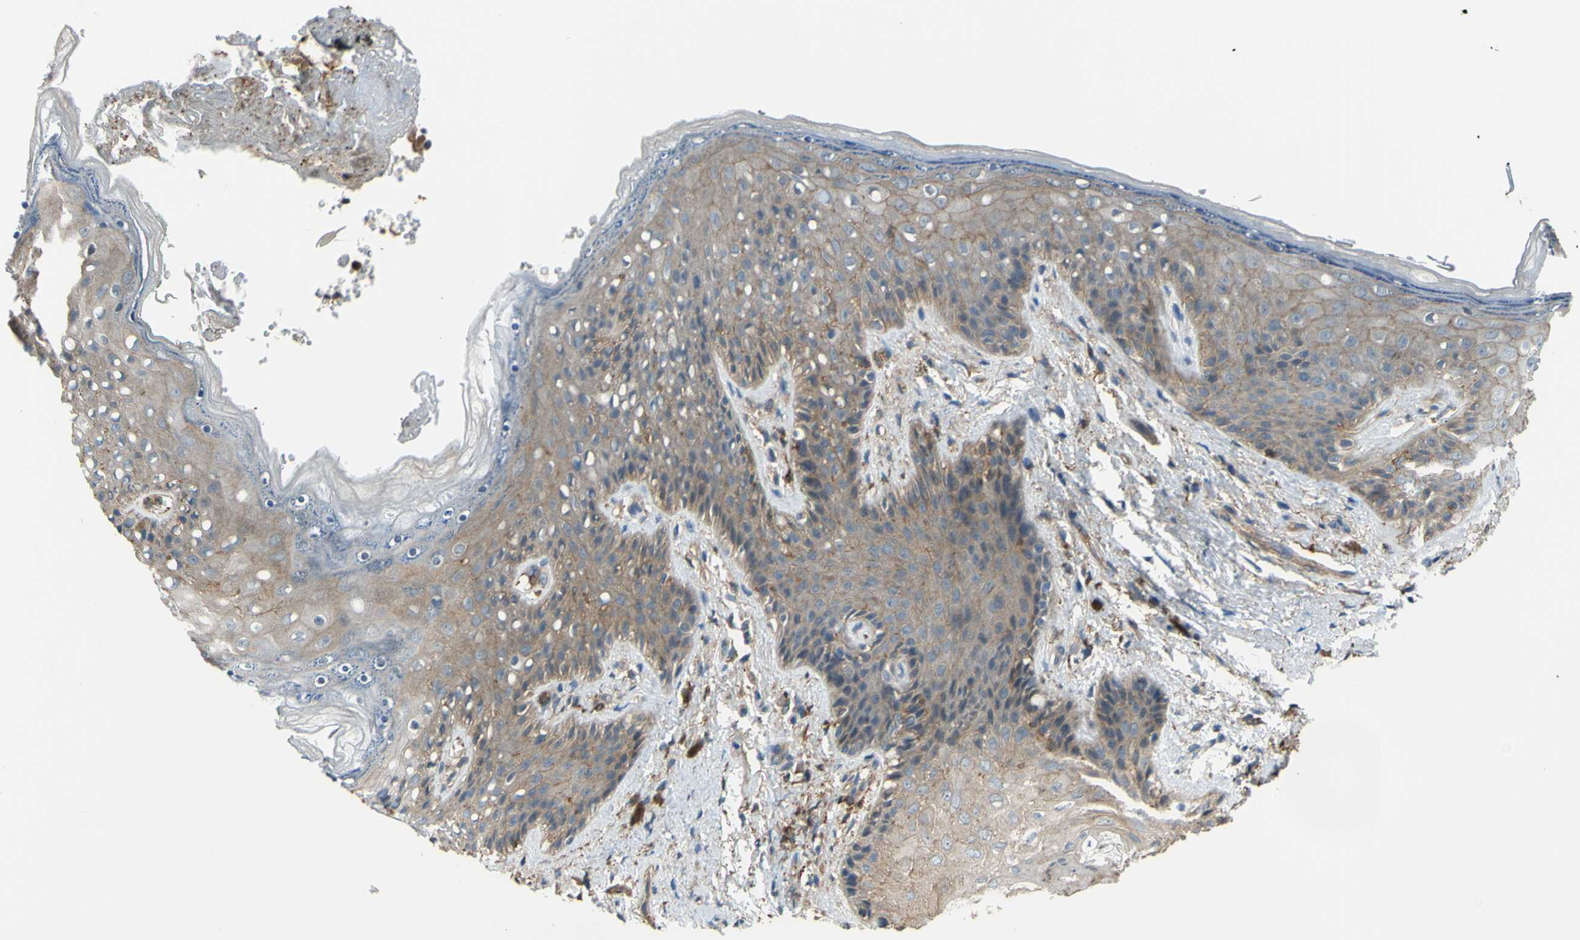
{"staining": {"intensity": "weak", "quantity": ">75%", "location": "cytoplasmic/membranous"}, "tissue": "skin", "cell_type": "Epidermal cells", "image_type": "normal", "snomed": [{"axis": "morphology", "description": "Normal tissue, NOS"}, {"axis": "topography", "description": "Anal"}], "caption": "Epidermal cells reveal low levels of weak cytoplasmic/membranous staining in about >75% of cells in benign skin. (DAB (3,3'-diaminobenzidine) IHC with brightfield microscopy, high magnification).", "gene": "ADD3", "patient": {"sex": "female", "age": 46}}